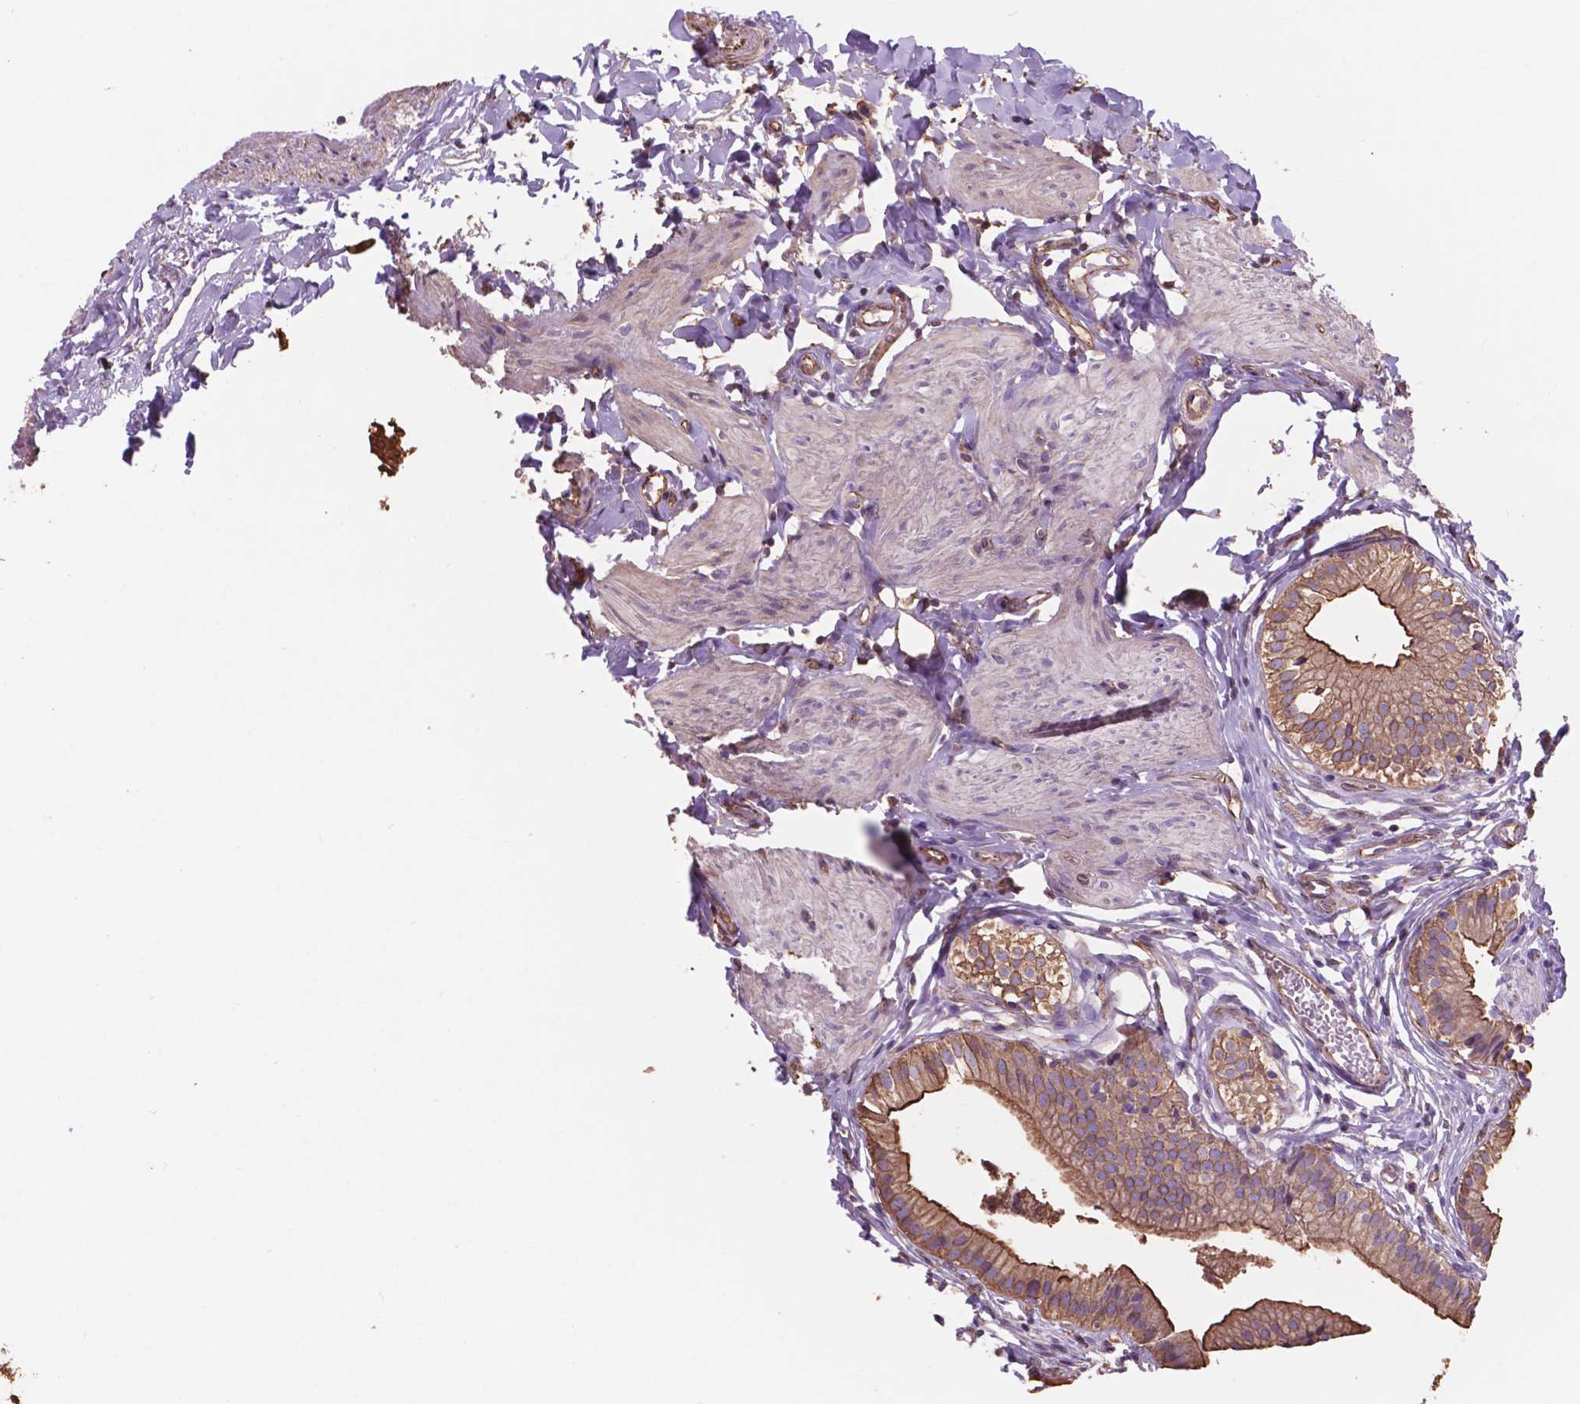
{"staining": {"intensity": "moderate", "quantity": ">75%", "location": "cytoplasmic/membranous"}, "tissue": "gallbladder", "cell_type": "Glandular cells", "image_type": "normal", "snomed": [{"axis": "morphology", "description": "Normal tissue, NOS"}, {"axis": "topography", "description": "Gallbladder"}], "caption": "The photomicrograph shows immunohistochemical staining of unremarkable gallbladder. There is moderate cytoplasmic/membranous expression is present in about >75% of glandular cells.", "gene": "NIPA2", "patient": {"sex": "female", "age": 47}}